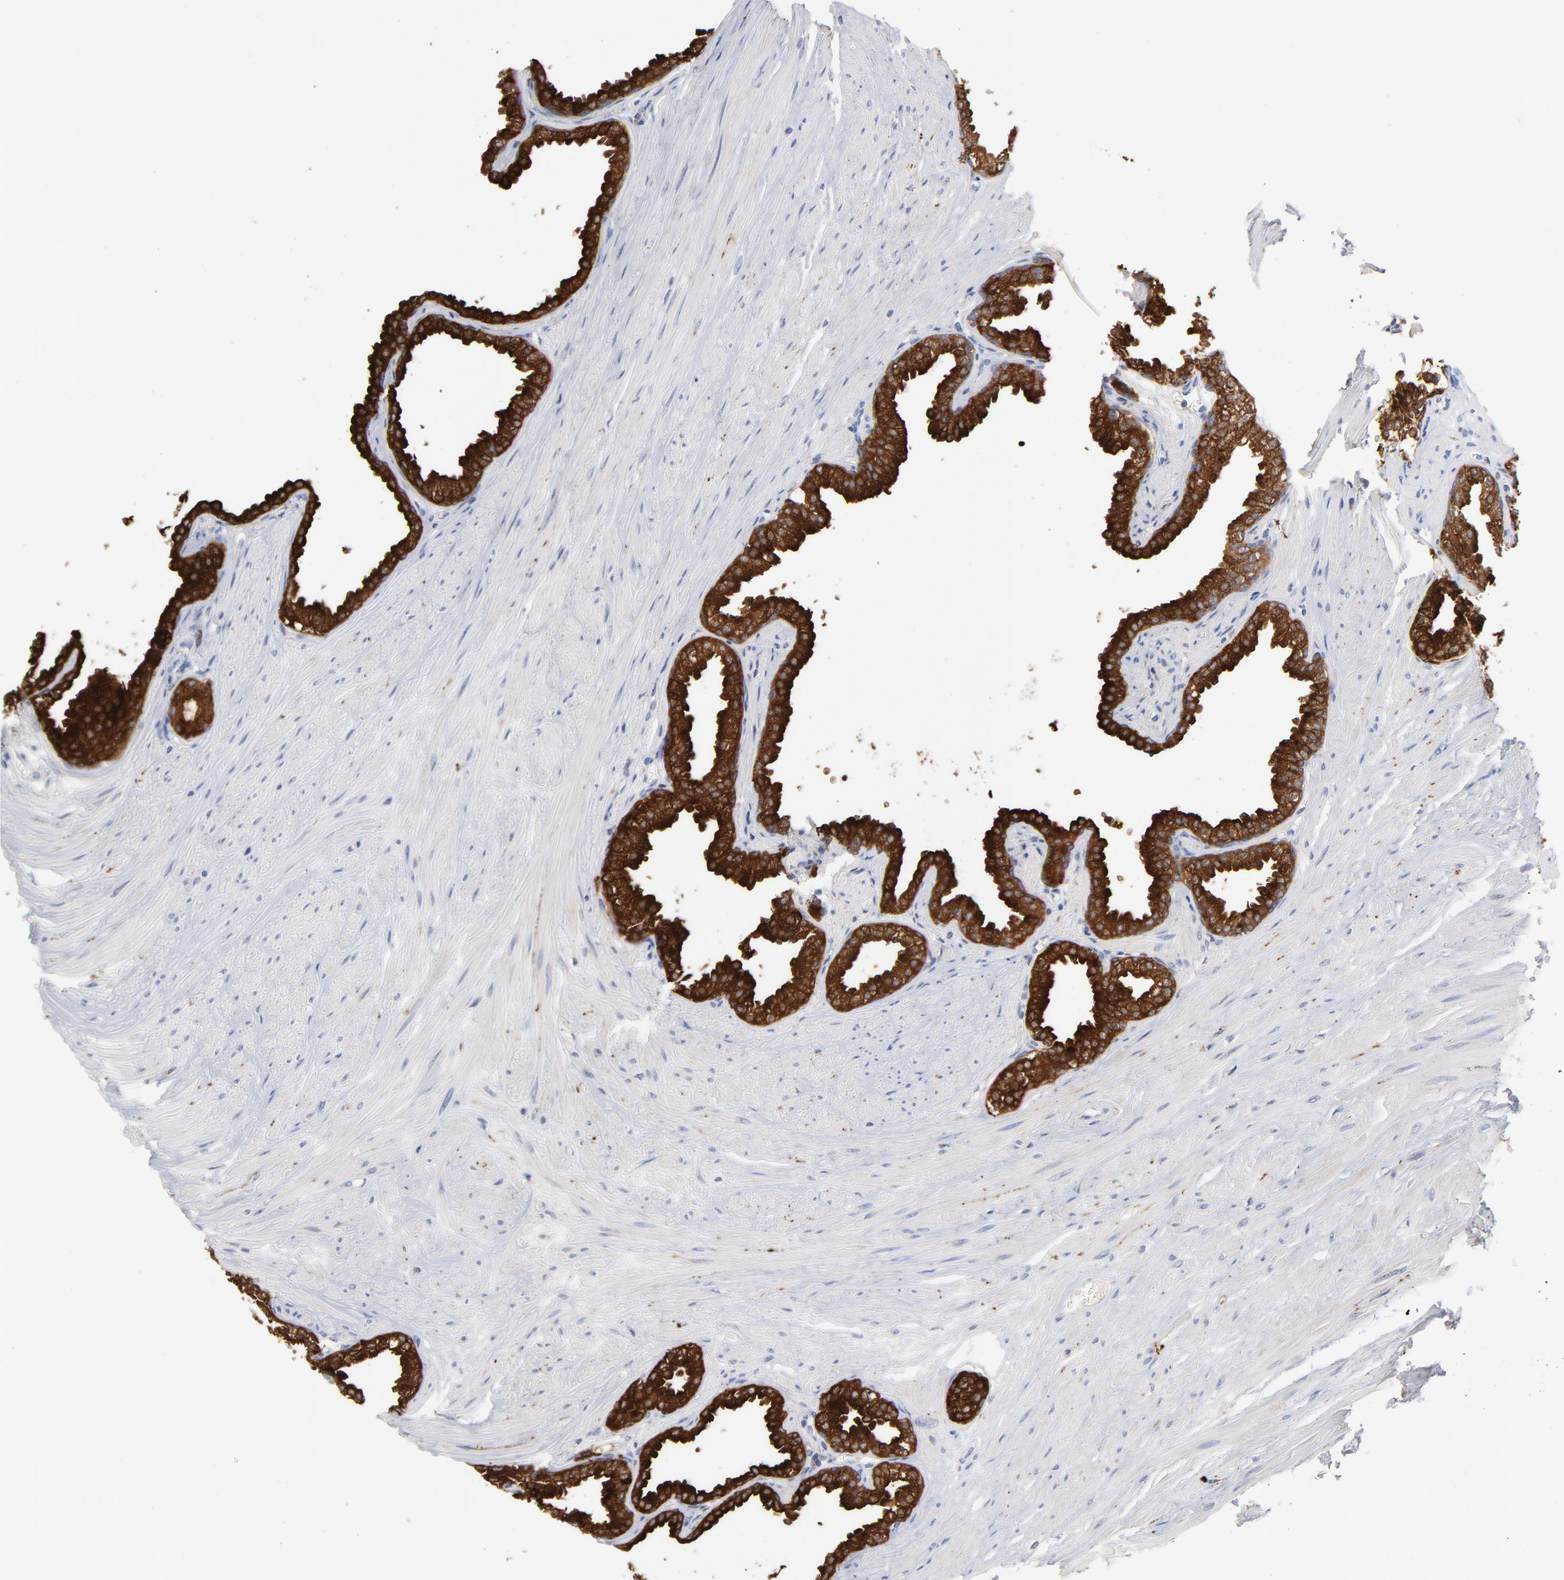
{"staining": {"intensity": "strong", "quantity": ">75%", "location": "cytoplasmic/membranous"}, "tissue": "prostate", "cell_type": "Glandular cells", "image_type": "normal", "snomed": [{"axis": "morphology", "description": "Normal tissue, NOS"}, {"axis": "topography", "description": "Prostate"}], "caption": "A high-resolution histopathology image shows immunohistochemistry (IHC) staining of normal prostate, which demonstrates strong cytoplasmic/membranous positivity in about >75% of glandular cells.", "gene": "CPE", "patient": {"sex": "male", "age": 64}}